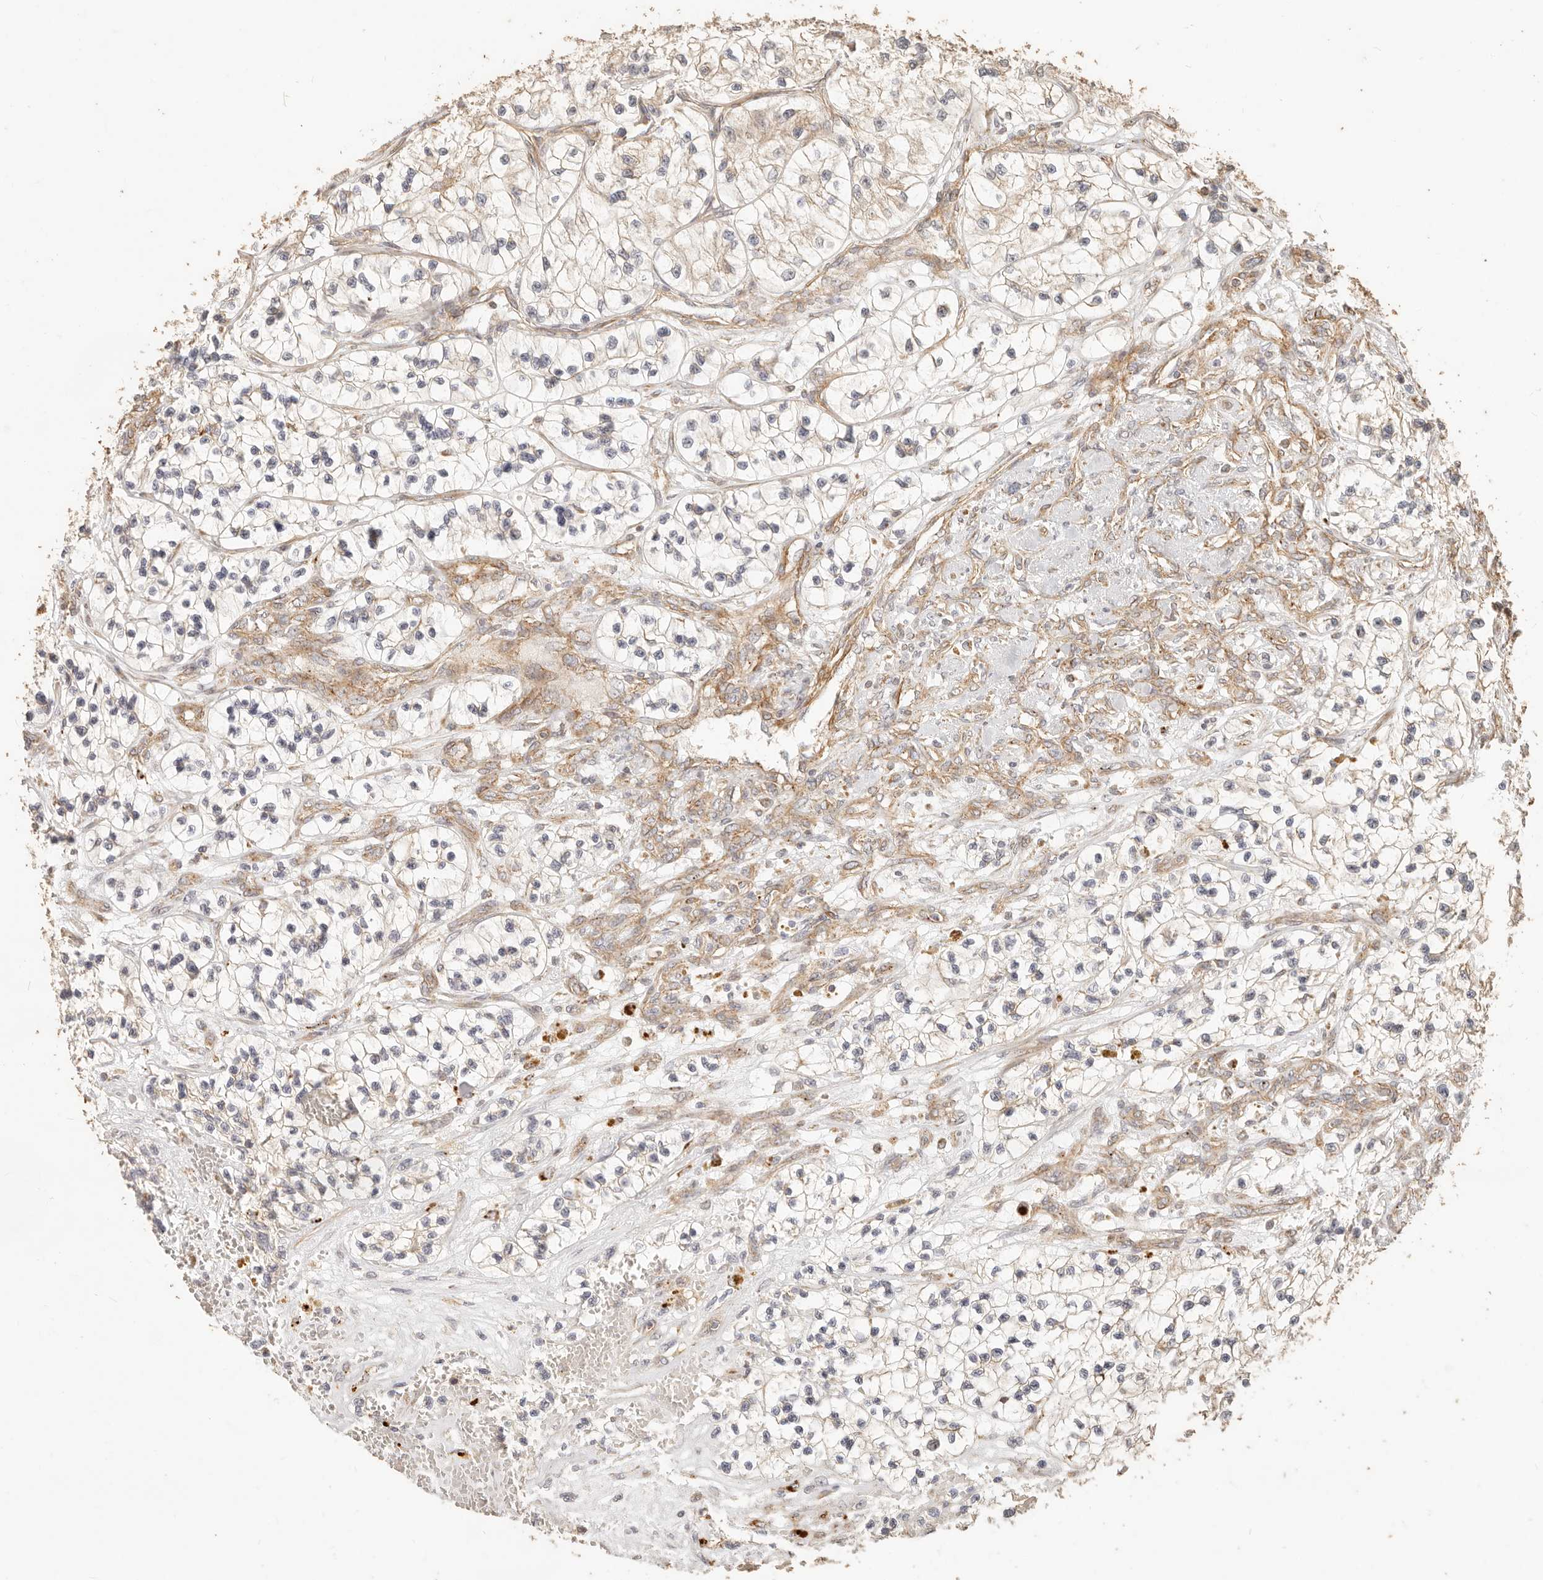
{"staining": {"intensity": "weak", "quantity": "25%-75%", "location": "cytoplasmic/membranous"}, "tissue": "renal cancer", "cell_type": "Tumor cells", "image_type": "cancer", "snomed": [{"axis": "morphology", "description": "Adenocarcinoma, NOS"}, {"axis": "topography", "description": "Kidney"}], "caption": "Immunohistochemistry (IHC) (DAB (3,3'-diaminobenzidine)) staining of human renal cancer displays weak cytoplasmic/membranous protein positivity in approximately 25%-75% of tumor cells.", "gene": "PTPN22", "patient": {"sex": "female", "age": 57}}